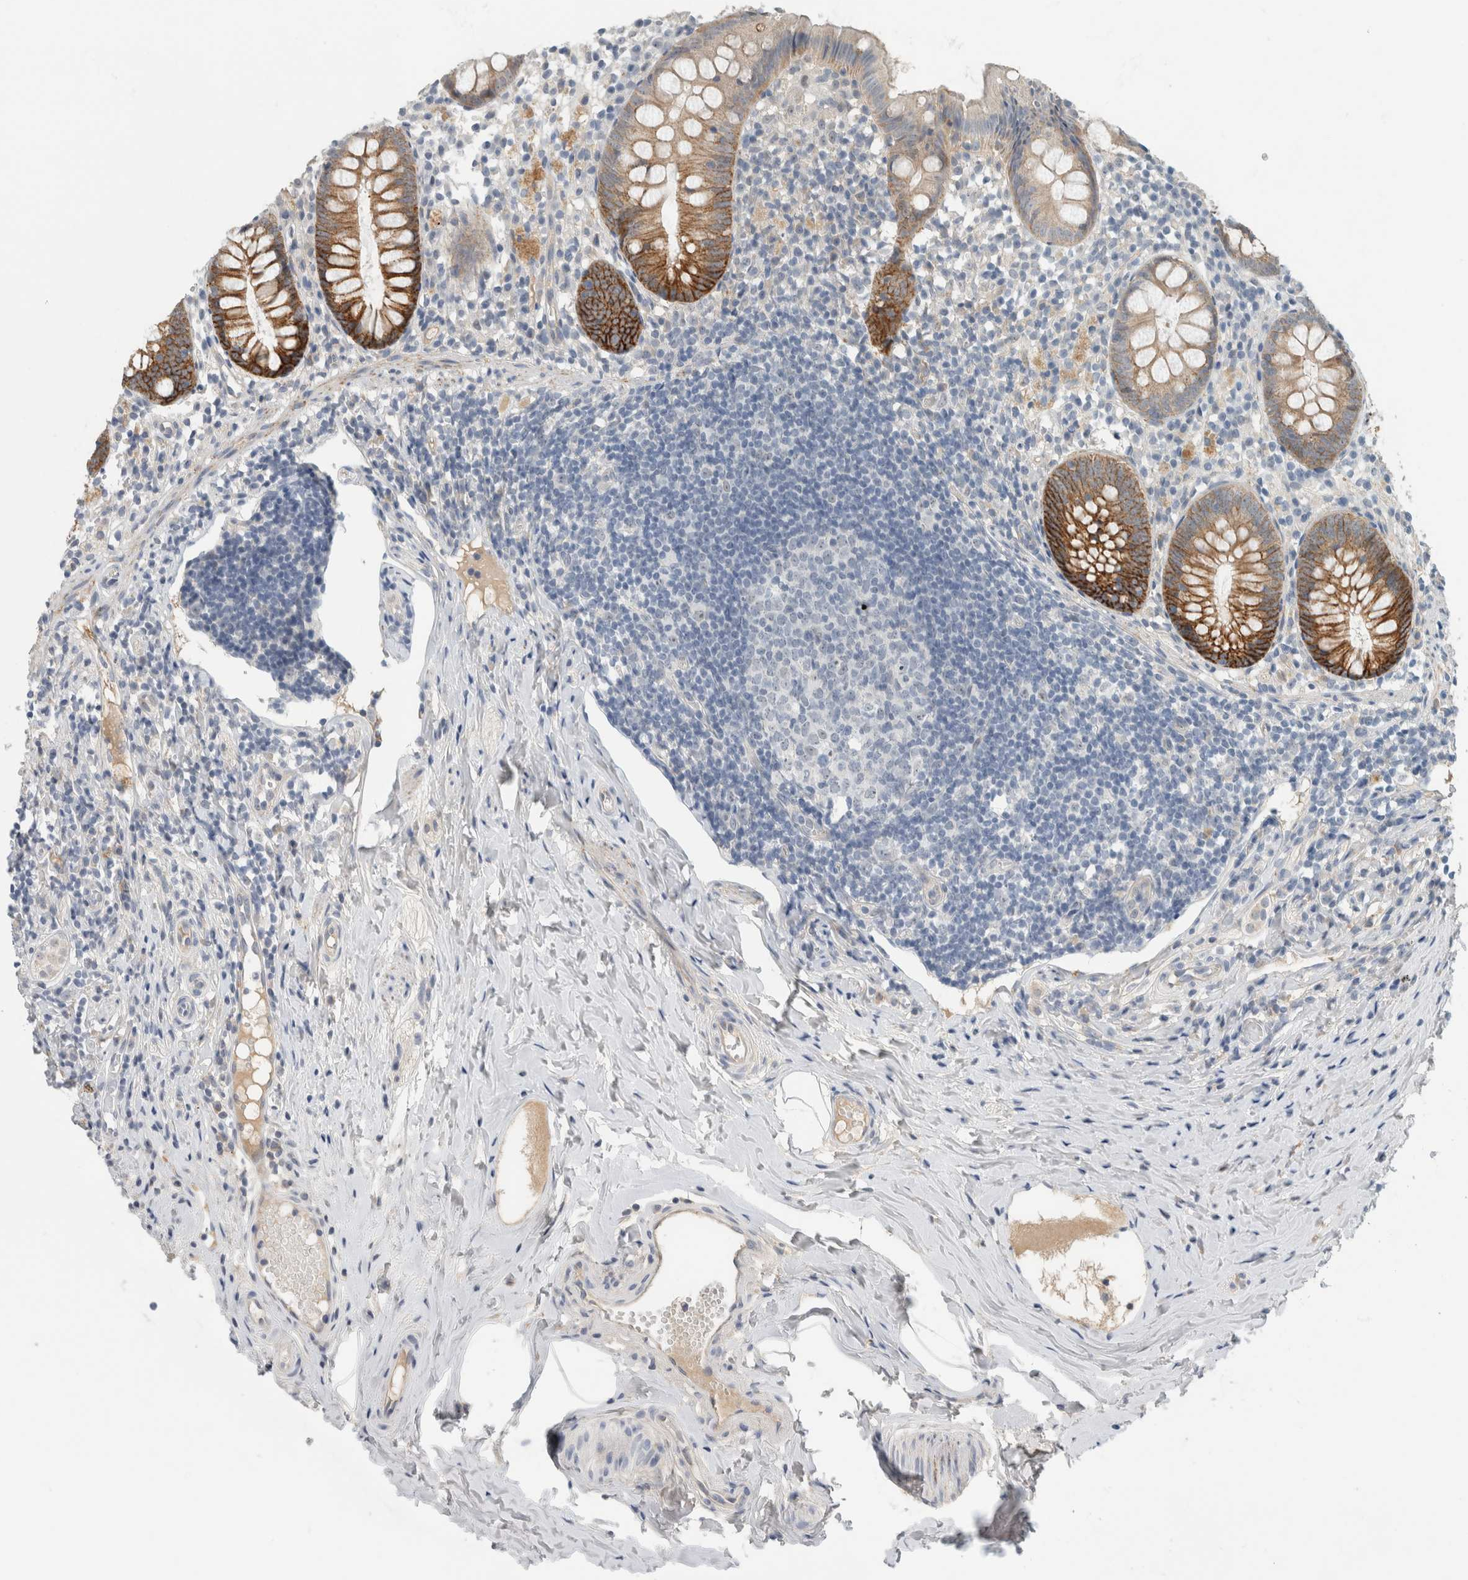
{"staining": {"intensity": "strong", "quantity": "25%-75%", "location": "cytoplasmic/membranous"}, "tissue": "appendix", "cell_type": "Glandular cells", "image_type": "normal", "snomed": [{"axis": "morphology", "description": "Normal tissue, NOS"}, {"axis": "topography", "description": "Appendix"}], "caption": "Immunohistochemical staining of unremarkable appendix demonstrates 25%-75% levels of strong cytoplasmic/membranous protein expression in about 25%-75% of glandular cells. The protein of interest is stained brown, and the nuclei are stained in blue (DAB IHC with brightfield microscopy, high magnification).", "gene": "HCN3", "patient": {"sex": "female", "age": 20}}